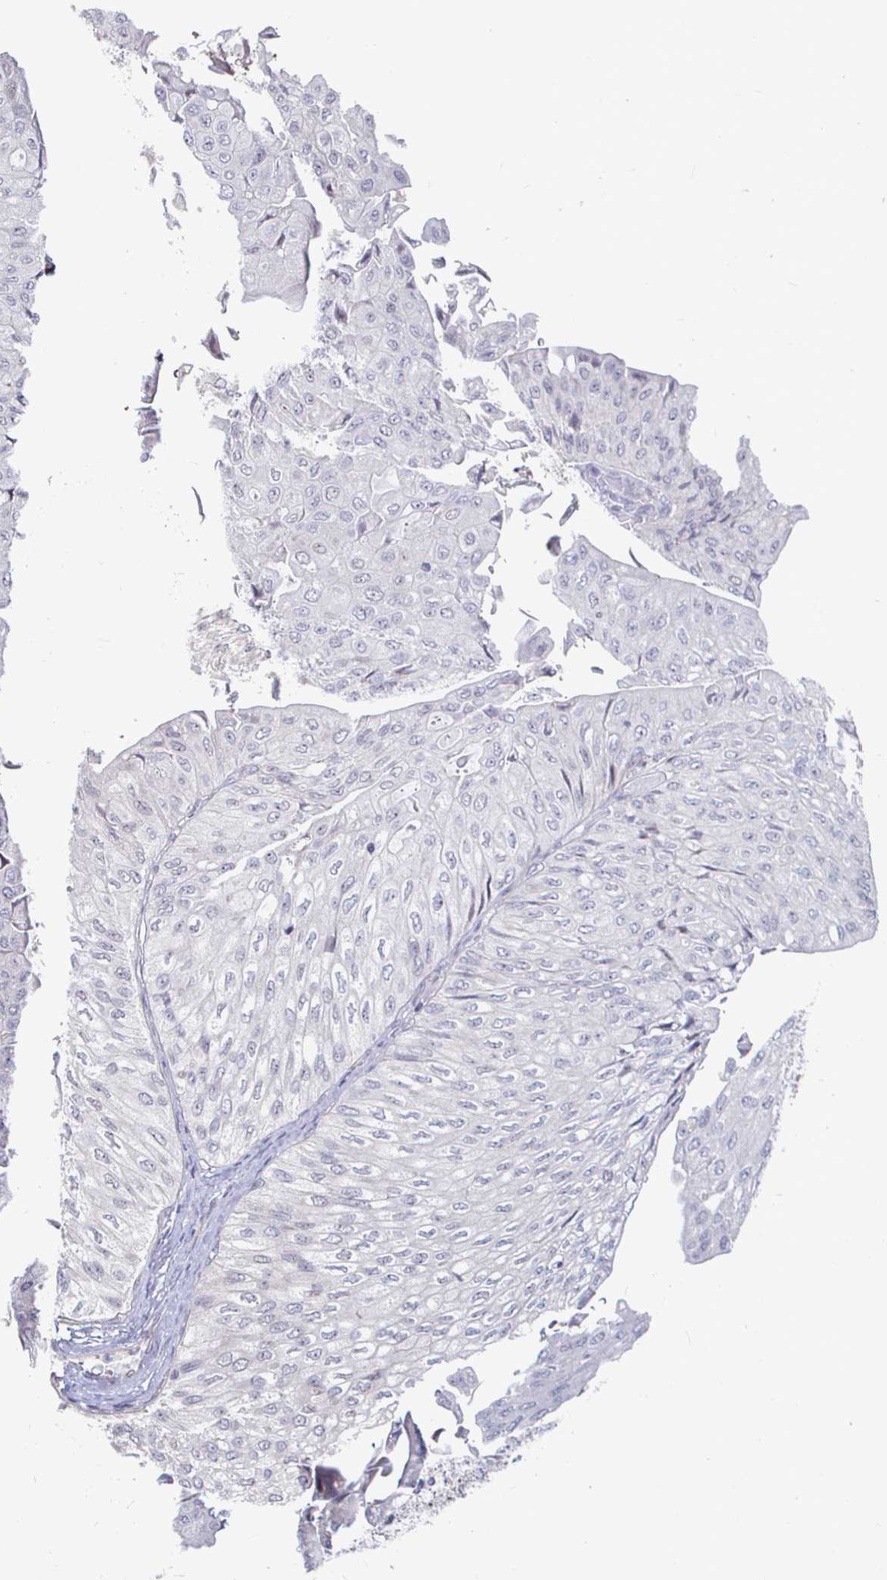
{"staining": {"intensity": "negative", "quantity": "none", "location": "none"}, "tissue": "urothelial cancer", "cell_type": "Tumor cells", "image_type": "cancer", "snomed": [{"axis": "morphology", "description": "Urothelial carcinoma, NOS"}, {"axis": "topography", "description": "Urinary bladder"}], "caption": "Immunohistochemistry (IHC) of urothelial cancer shows no positivity in tumor cells.", "gene": "CAPN11", "patient": {"sex": "male", "age": 62}}